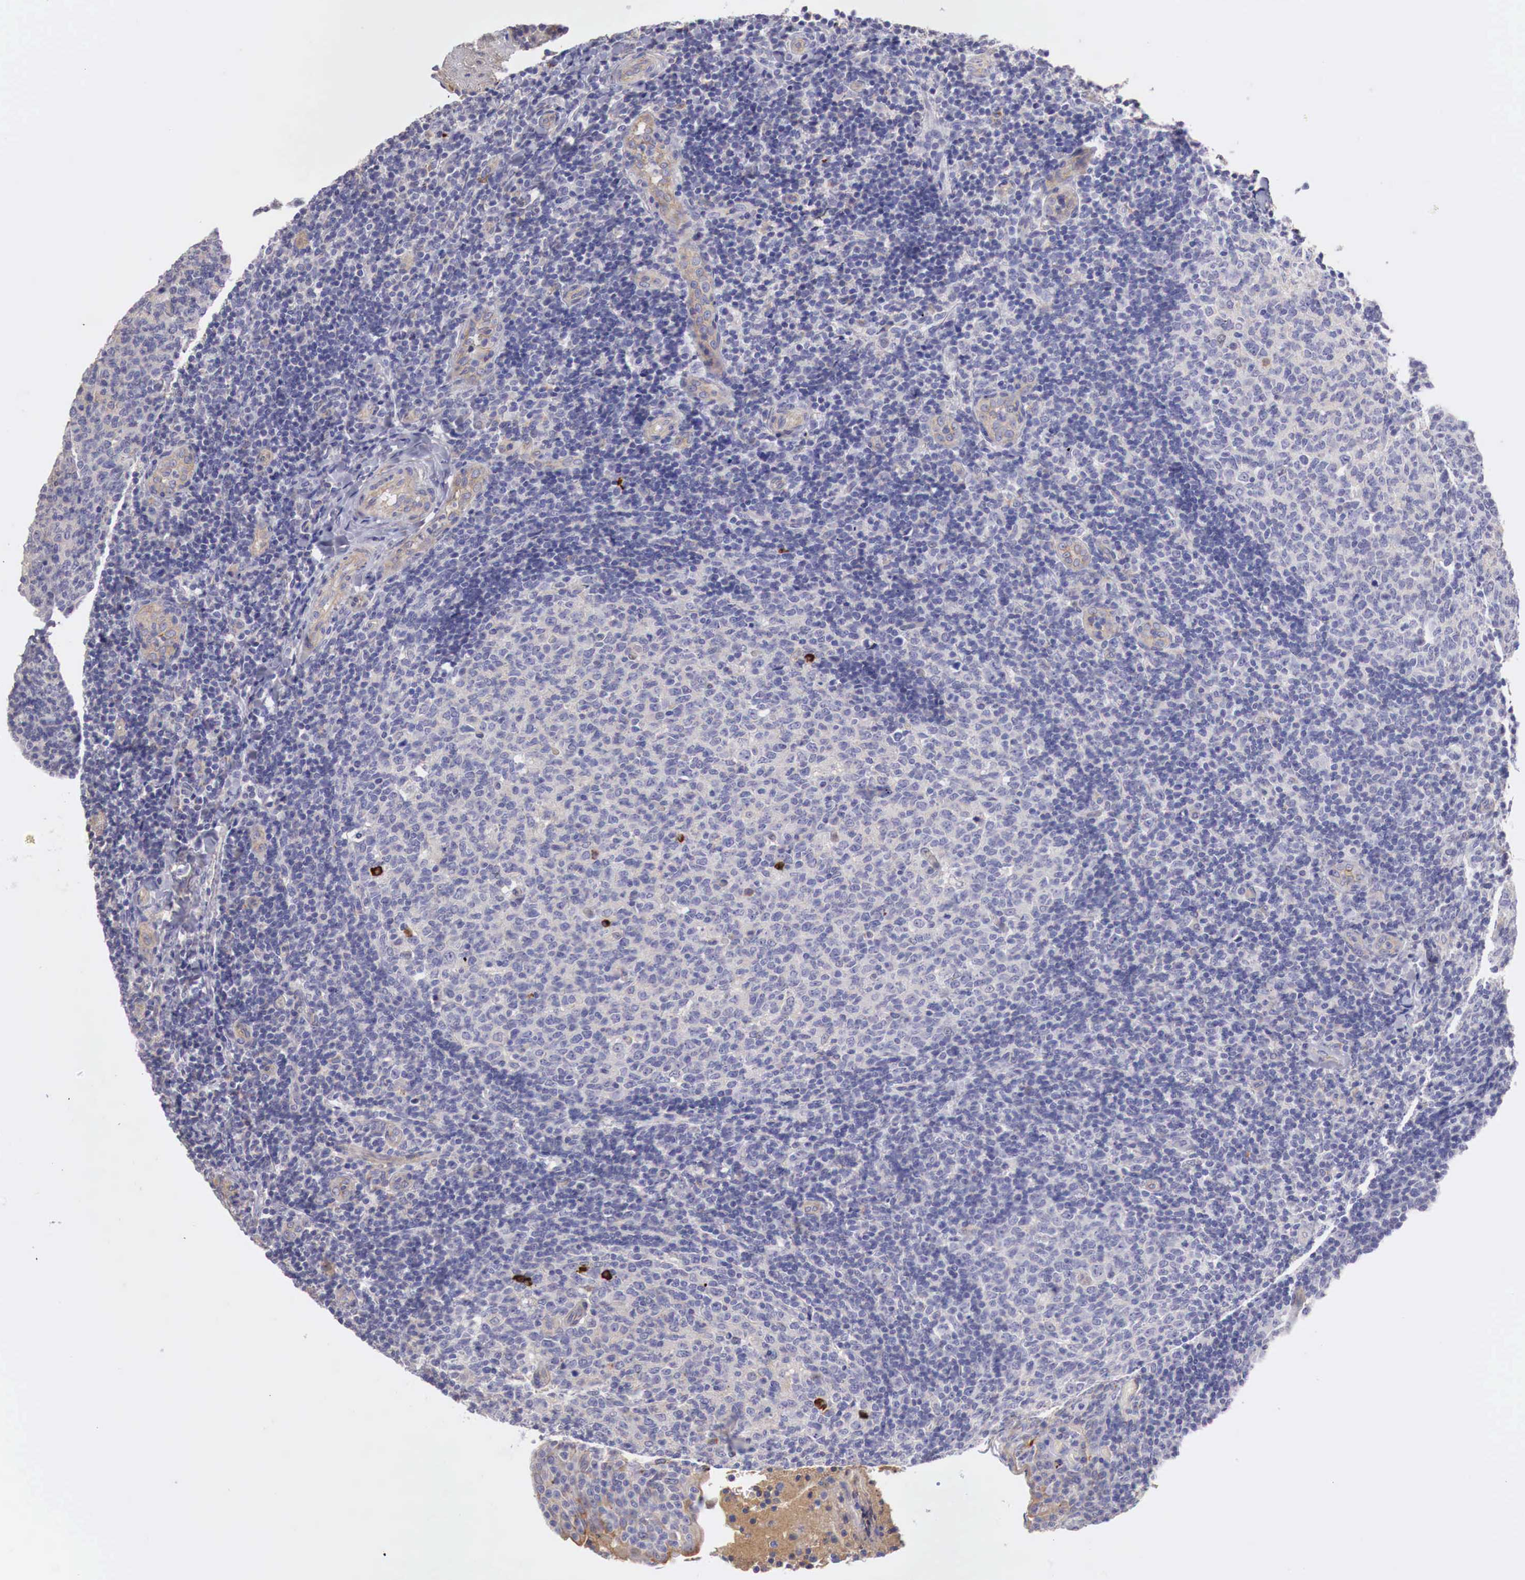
{"staining": {"intensity": "negative", "quantity": "none", "location": "none"}, "tissue": "tonsil", "cell_type": "Germinal center cells", "image_type": "normal", "snomed": [{"axis": "morphology", "description": "Normal tissue, NOS"}, {"axis": "topography", "description": "Tonsil"}], "caption": "Immunohistochemical staining of unremarkable tonsil shows no significant positivity in germinal center cells.", "gene": "KLHDC7B", "patient": {"sex": "female", "age": 3}}